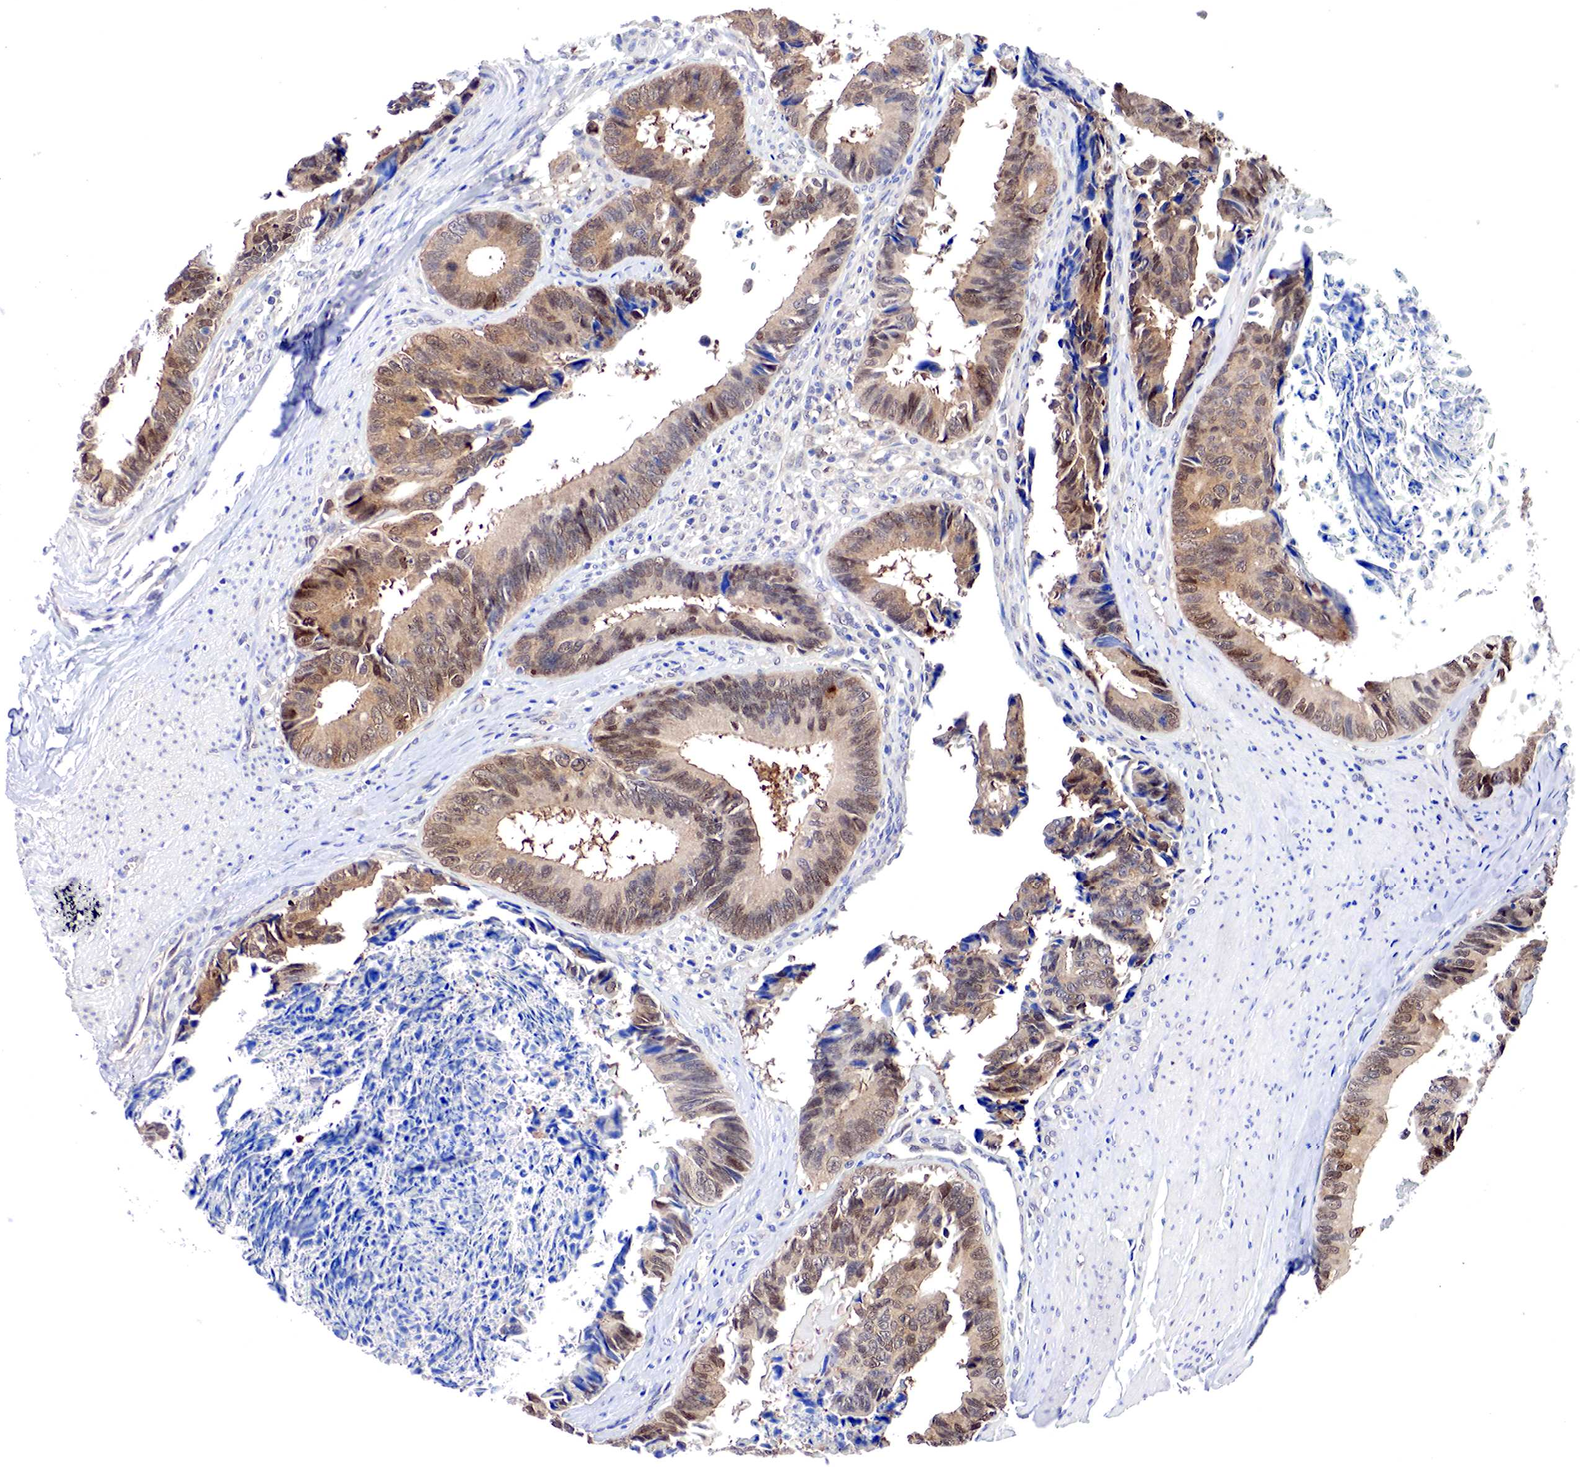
{"staining": {"intensity": "moderate", "quantity": "25%-75%", "location": "cytoplasmic/membranous,nuclear"}, "tissue": "colorectal cancer", "cell_type": "Tumor cells", "image_type": "cancer", "snomed": [{"axis": "morphology", "description": "Adenocarcinoma, NOS"}, {"axis": "topography", "description": "Rectum"}], "caption": "A brown stain highlights moderate cytoplasmic/membranous and nuclear positivity of a protein in human adenocarcinoma (colorectal) tumor cells.", "gene": "PABIR2", "patient": {"sex": "female", "age": 98}}